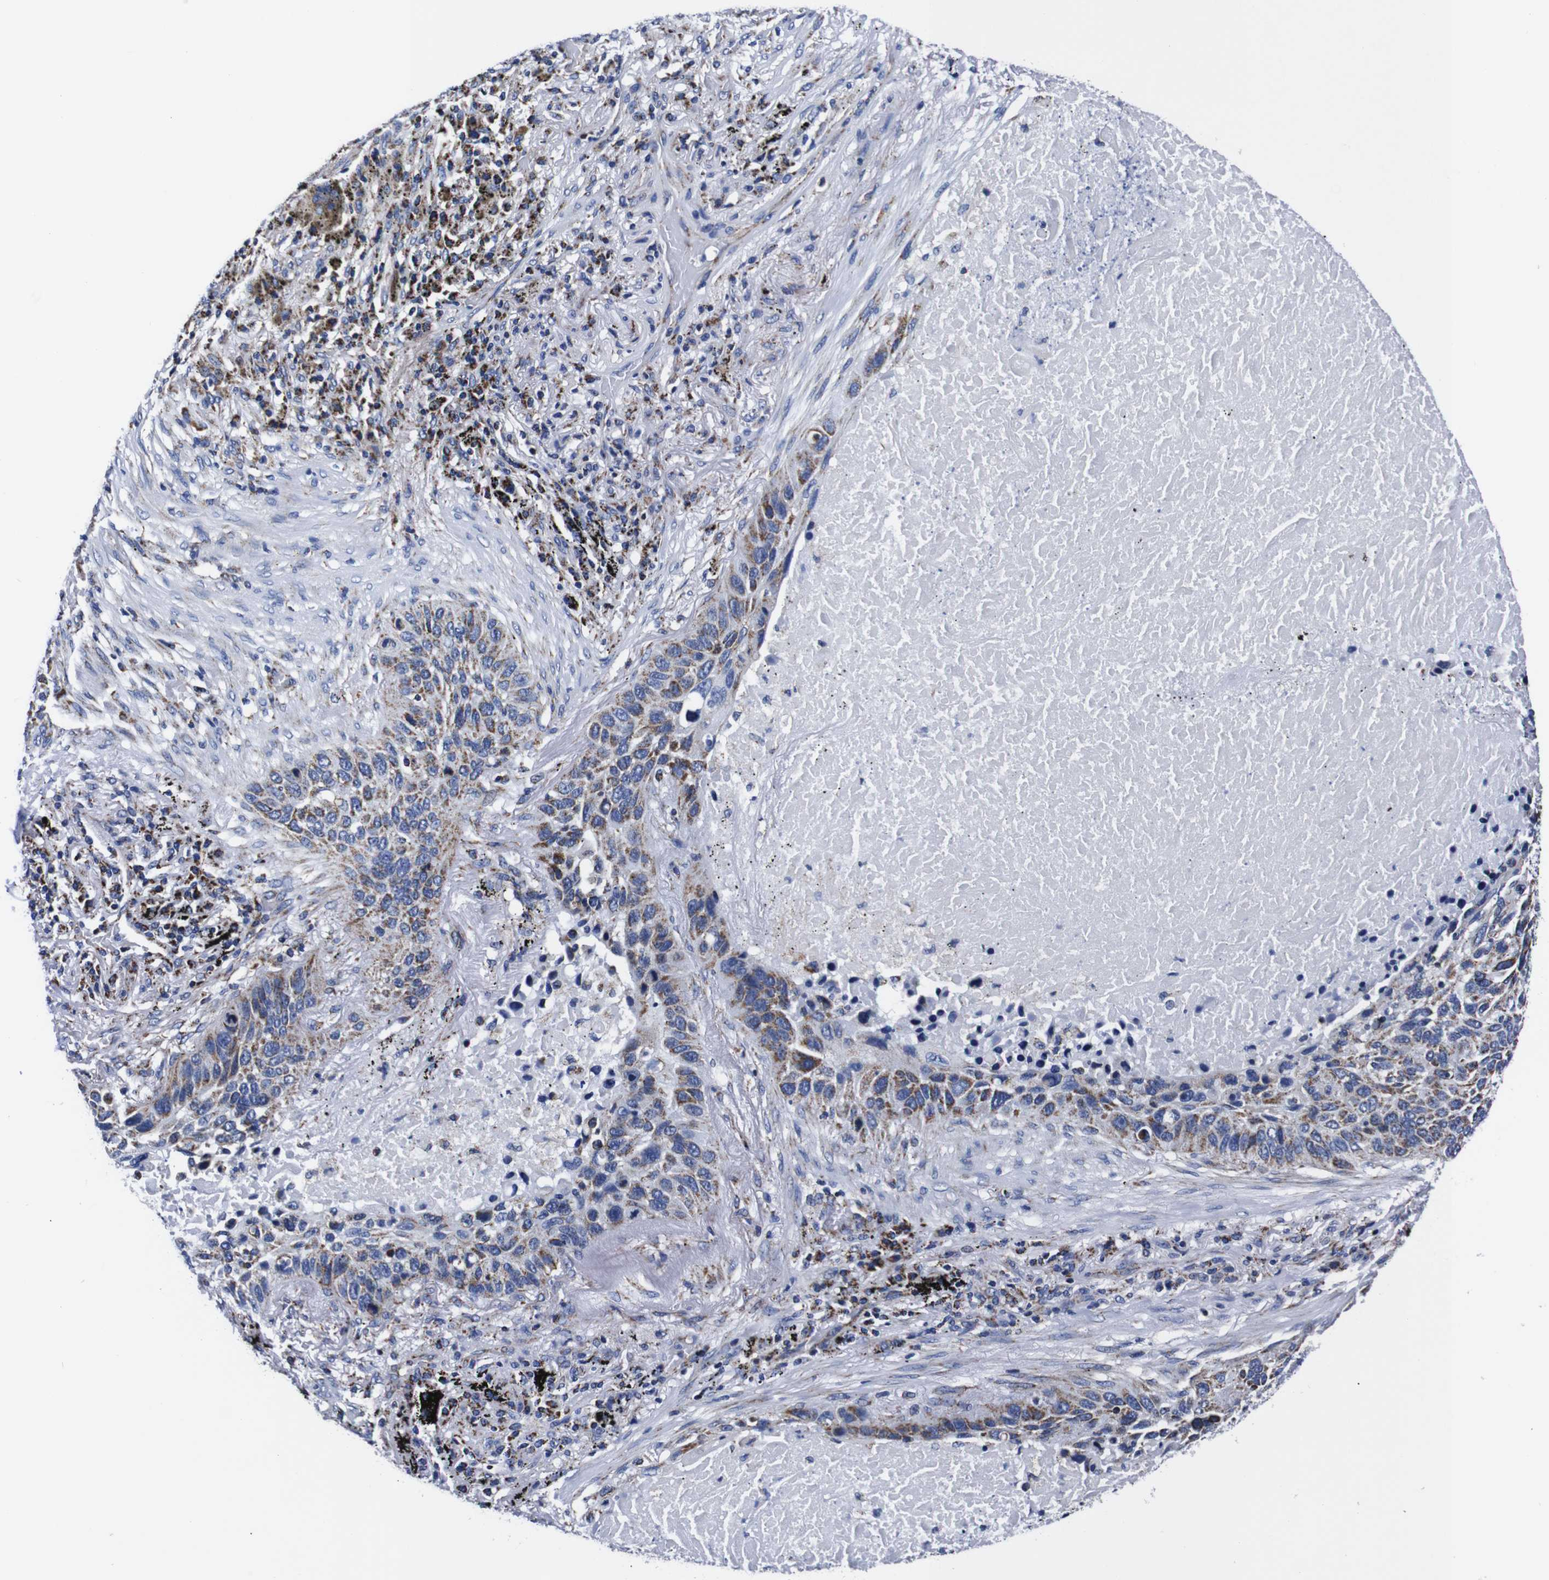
{"staining": {"intensity": "moderate", "quantity": "25%-75%", "location": "cytoplasmic/membranous"}, "tissue": "lung cancer", "cell_type": "Tumor cells", "image_type": "cancer", "snomed": [{"axis": "morphology", "description": "Squamous cell carcinoma, NOS"}, {"axis": "topography", "description": "Lung"}], "caption": "IHC micrograph of neoplastic tissue: human lung cancer stained using IHC reveals medium levels of moderate protein expression localized specifically in the cytoplasmic/membranous of tumor cells, appearing as a cytoplasmic/membranous brown color.", "gene": "FKBP9", "patient": {"sex": "male", "age": 57}}